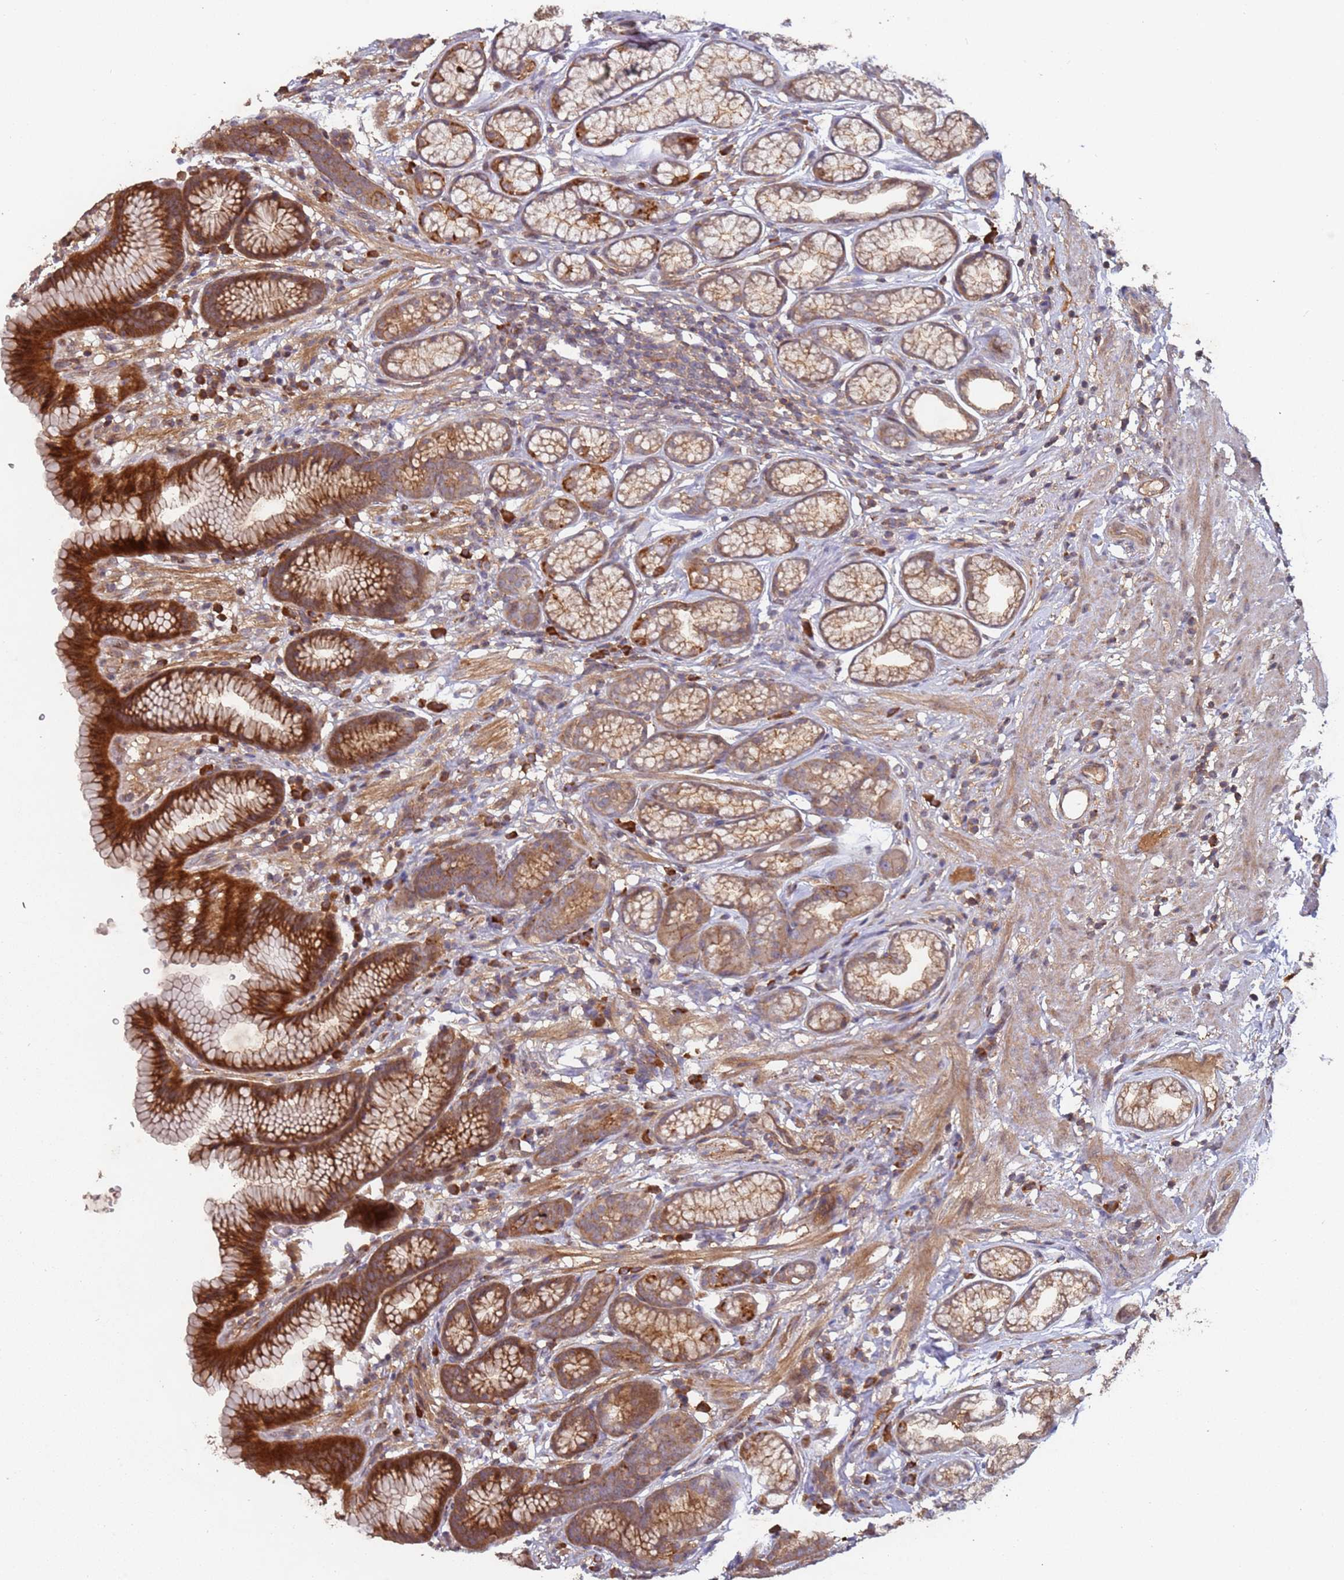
{"staining": {"intensity": "strong", "quantity": "25%-75%", "location": "cytoplasmic/membranous"}, "tissue": "stomach", "cell_type": "Glandular cells", "image_type": "normal", "snomed": [{"axis": "morphology", "description": "Normal tissue, NOS"}, {"axis": "topography", "description": "Stomach"}], "caption": "Protein staining demonstrates strong cytoplasmic/membranous expression in about 25%-75% of glandular cells in normal stomach.", "gene": "KANSL1L", "patient": {"sex": "male", "age": 42}}